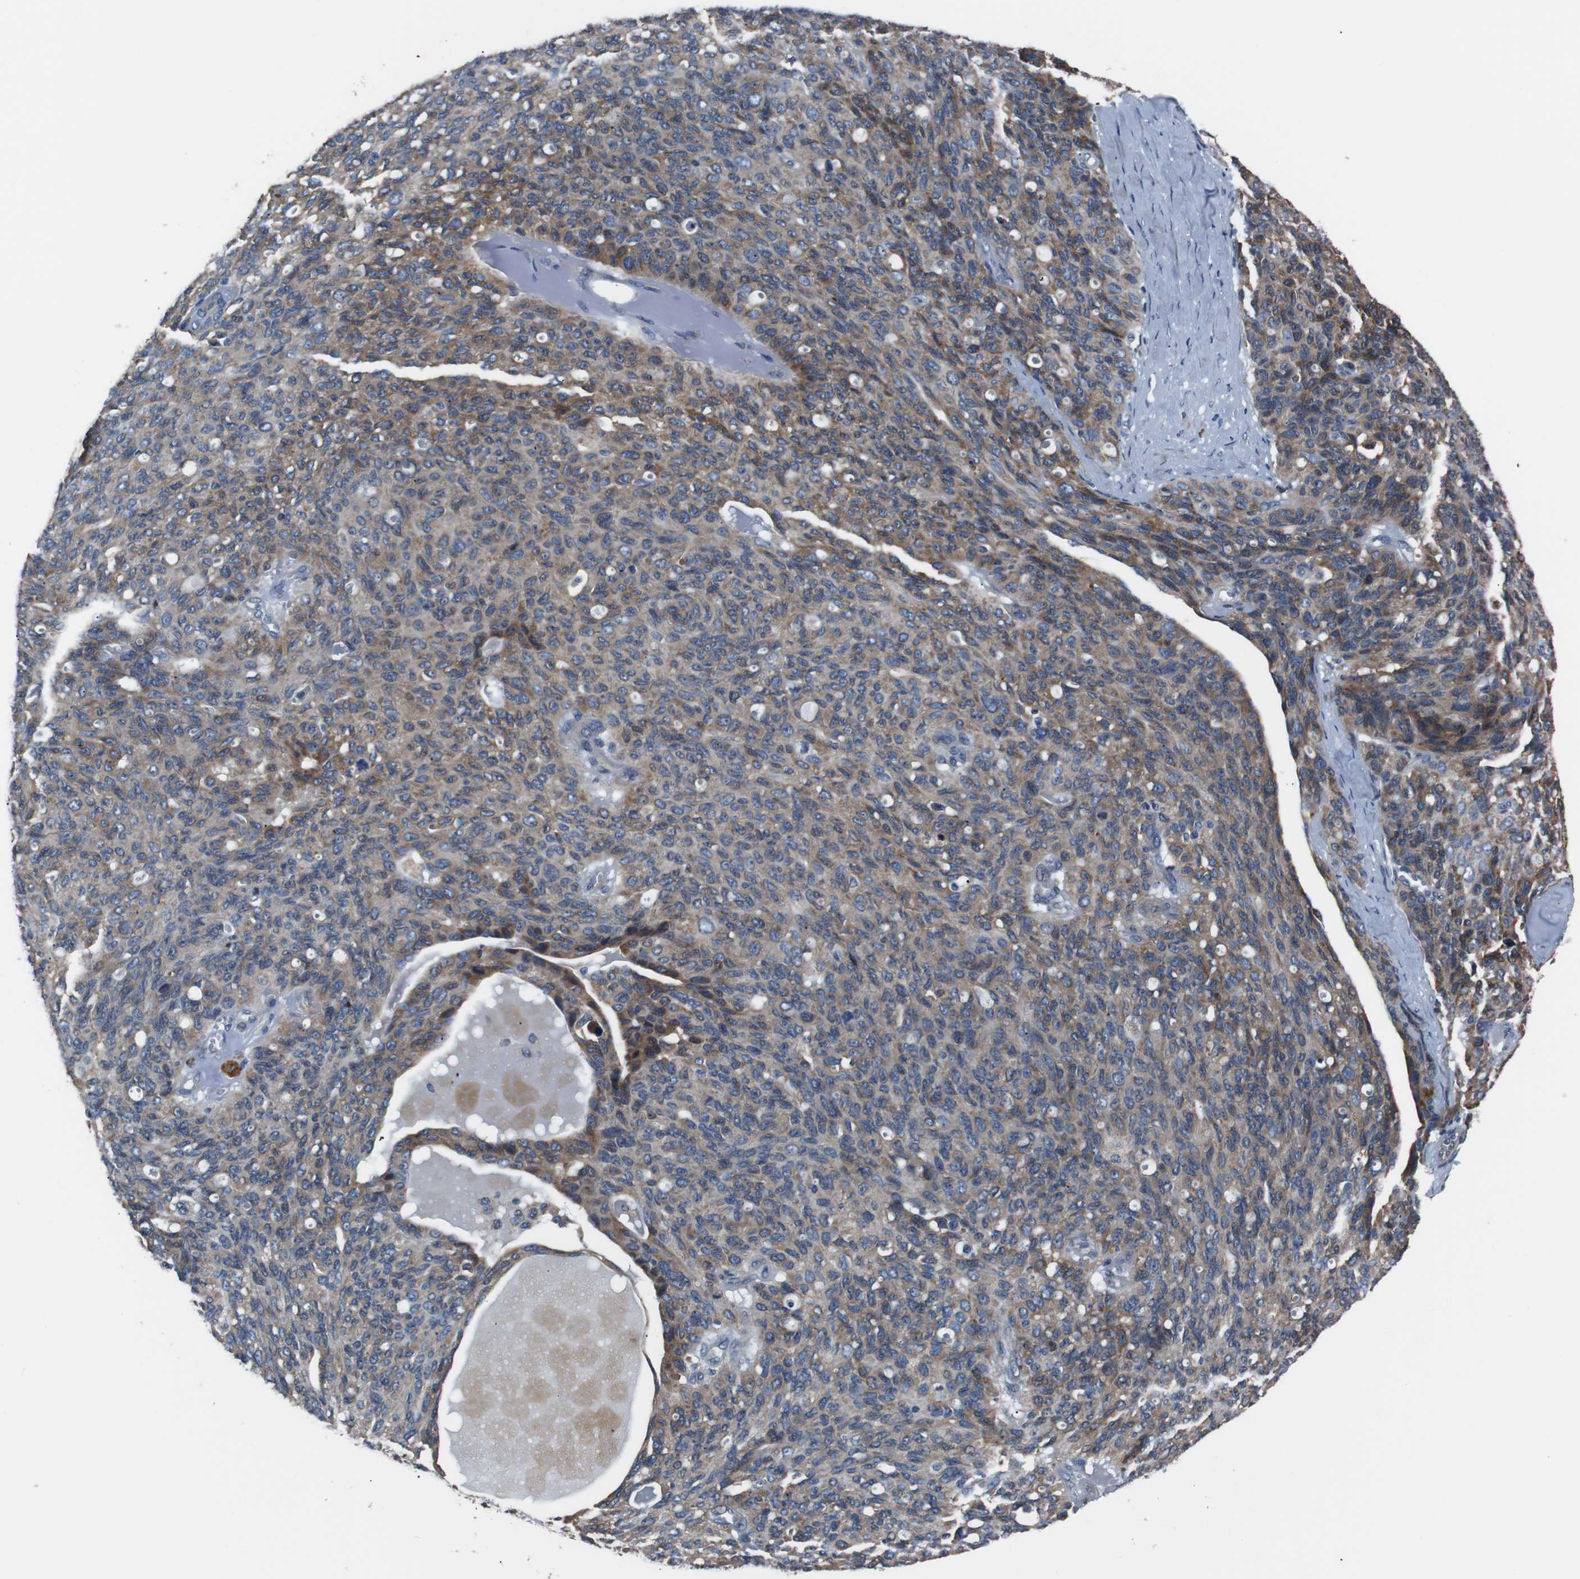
{"staining": {"intensity": "moderate", "quantity": ">75%", "location": "cytoplasmic/membranous"}, "tissue": "ovarian cancer", "cell_type": "Tumor cells", "image_type": "cancer", "snomed": [{"axis": "morphology", "description": "Carcinoma, endometroid"}, {"axis": "topography", "description": "Ovary"}], "caption": "Immunohistochemistry histopathology image of human ovarian endometroid carcinoma stained for a protein (brown), which shows medium levels of moderate cytoplasmic/membranous positivity in approximately >75% of tumor cells.", "gene": "SIGMAR1", "patient": {"sex": "female", "age": 60}}